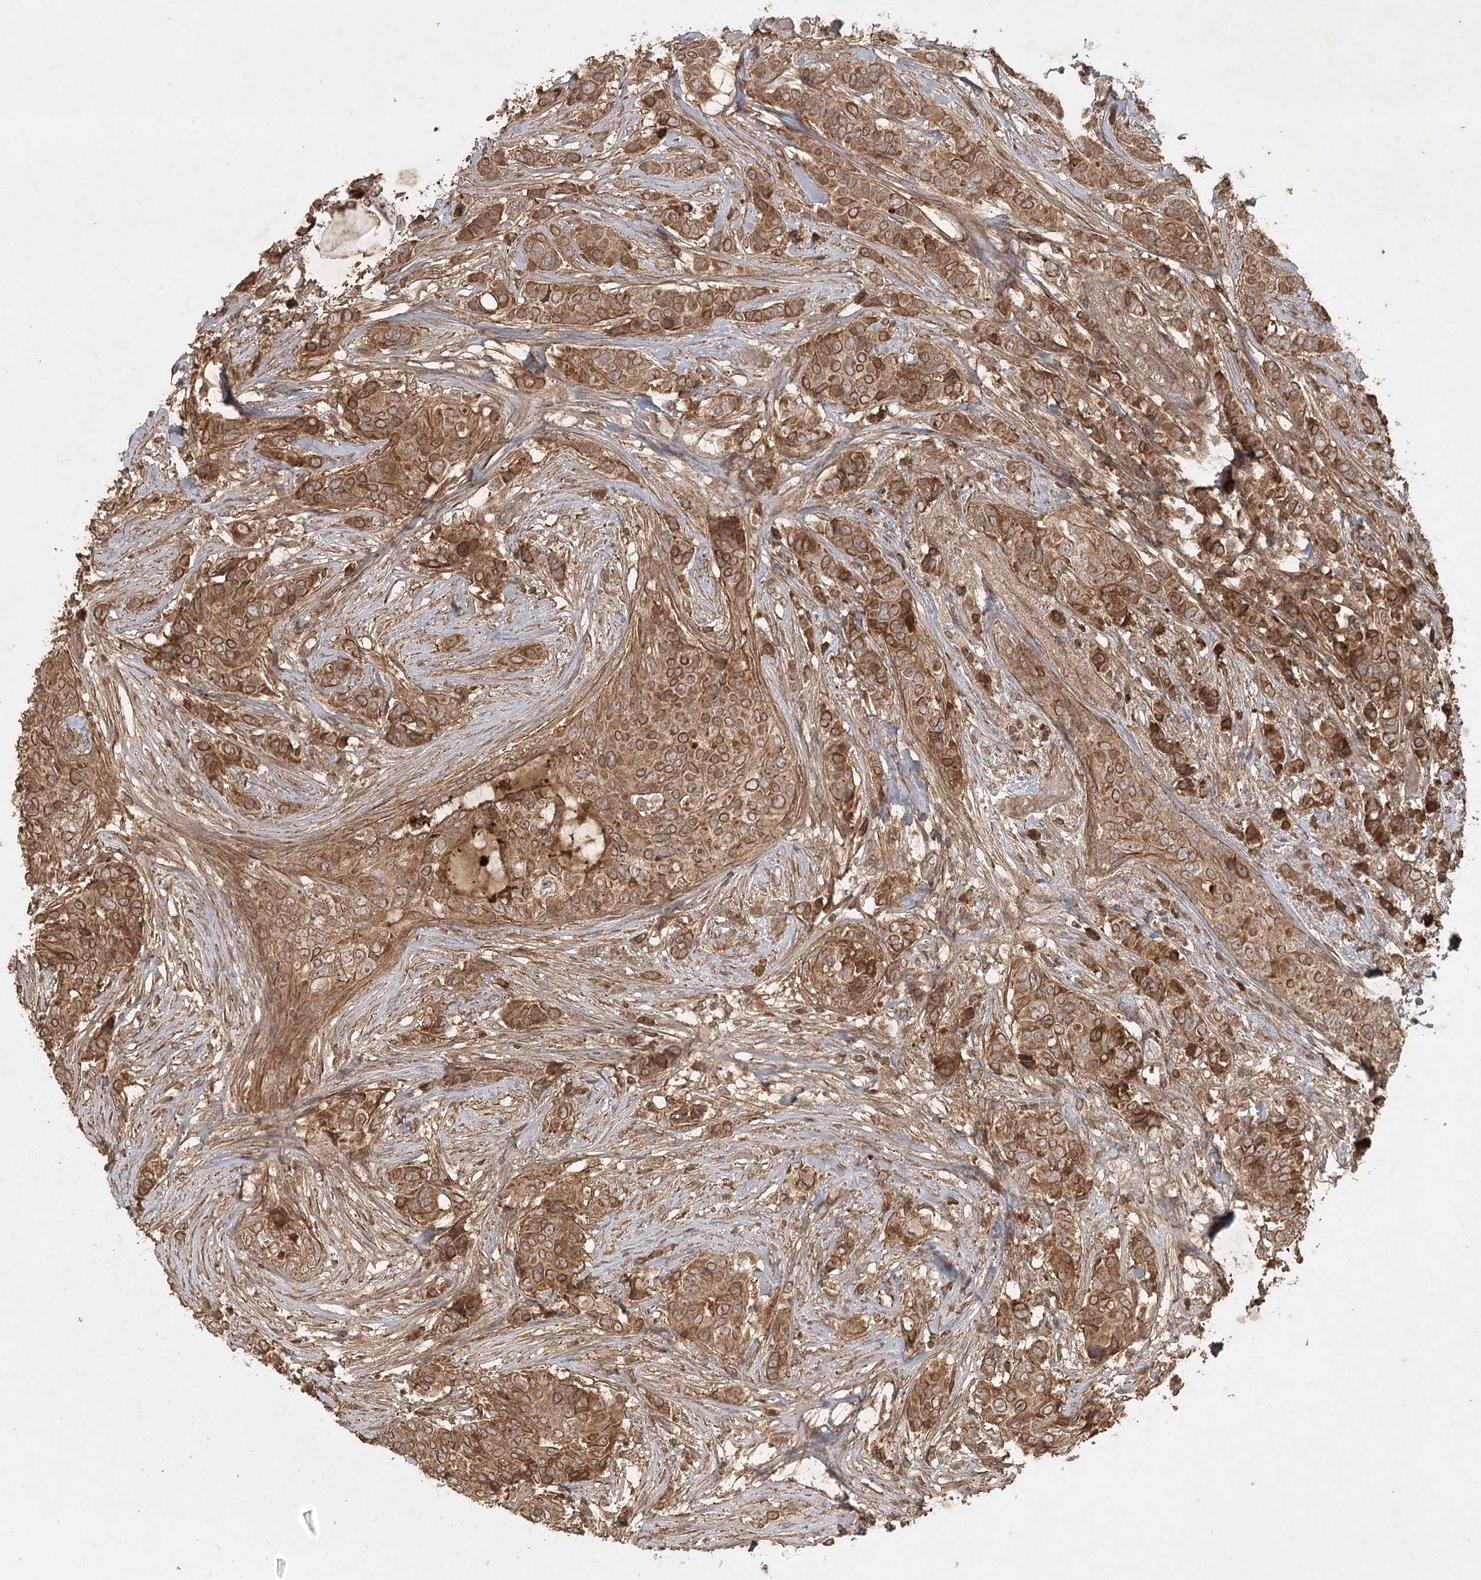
{"staining": {"intensity": "moderate", "quantity": ">75%", "location": "cytoplasmic/membranous"}, "tissue": "breast cancer", "cell_type": "Tumor cells", "image_type": "cancer", "snomed": [{"axis": "morphology", "description": "Lobular carcinoma"}, {"axis": "topography", "description": "Breast"}], "caption": "Immunohistochemical staining of human breast cancer reveals medium levels of moderate cytoplasmic/membranous expression in about >75% of tumor cells. (IHC, brightfield microscopy, high magnification).", "gene": "ARL13A", "patient": {"sex": "female", "age": 51}}